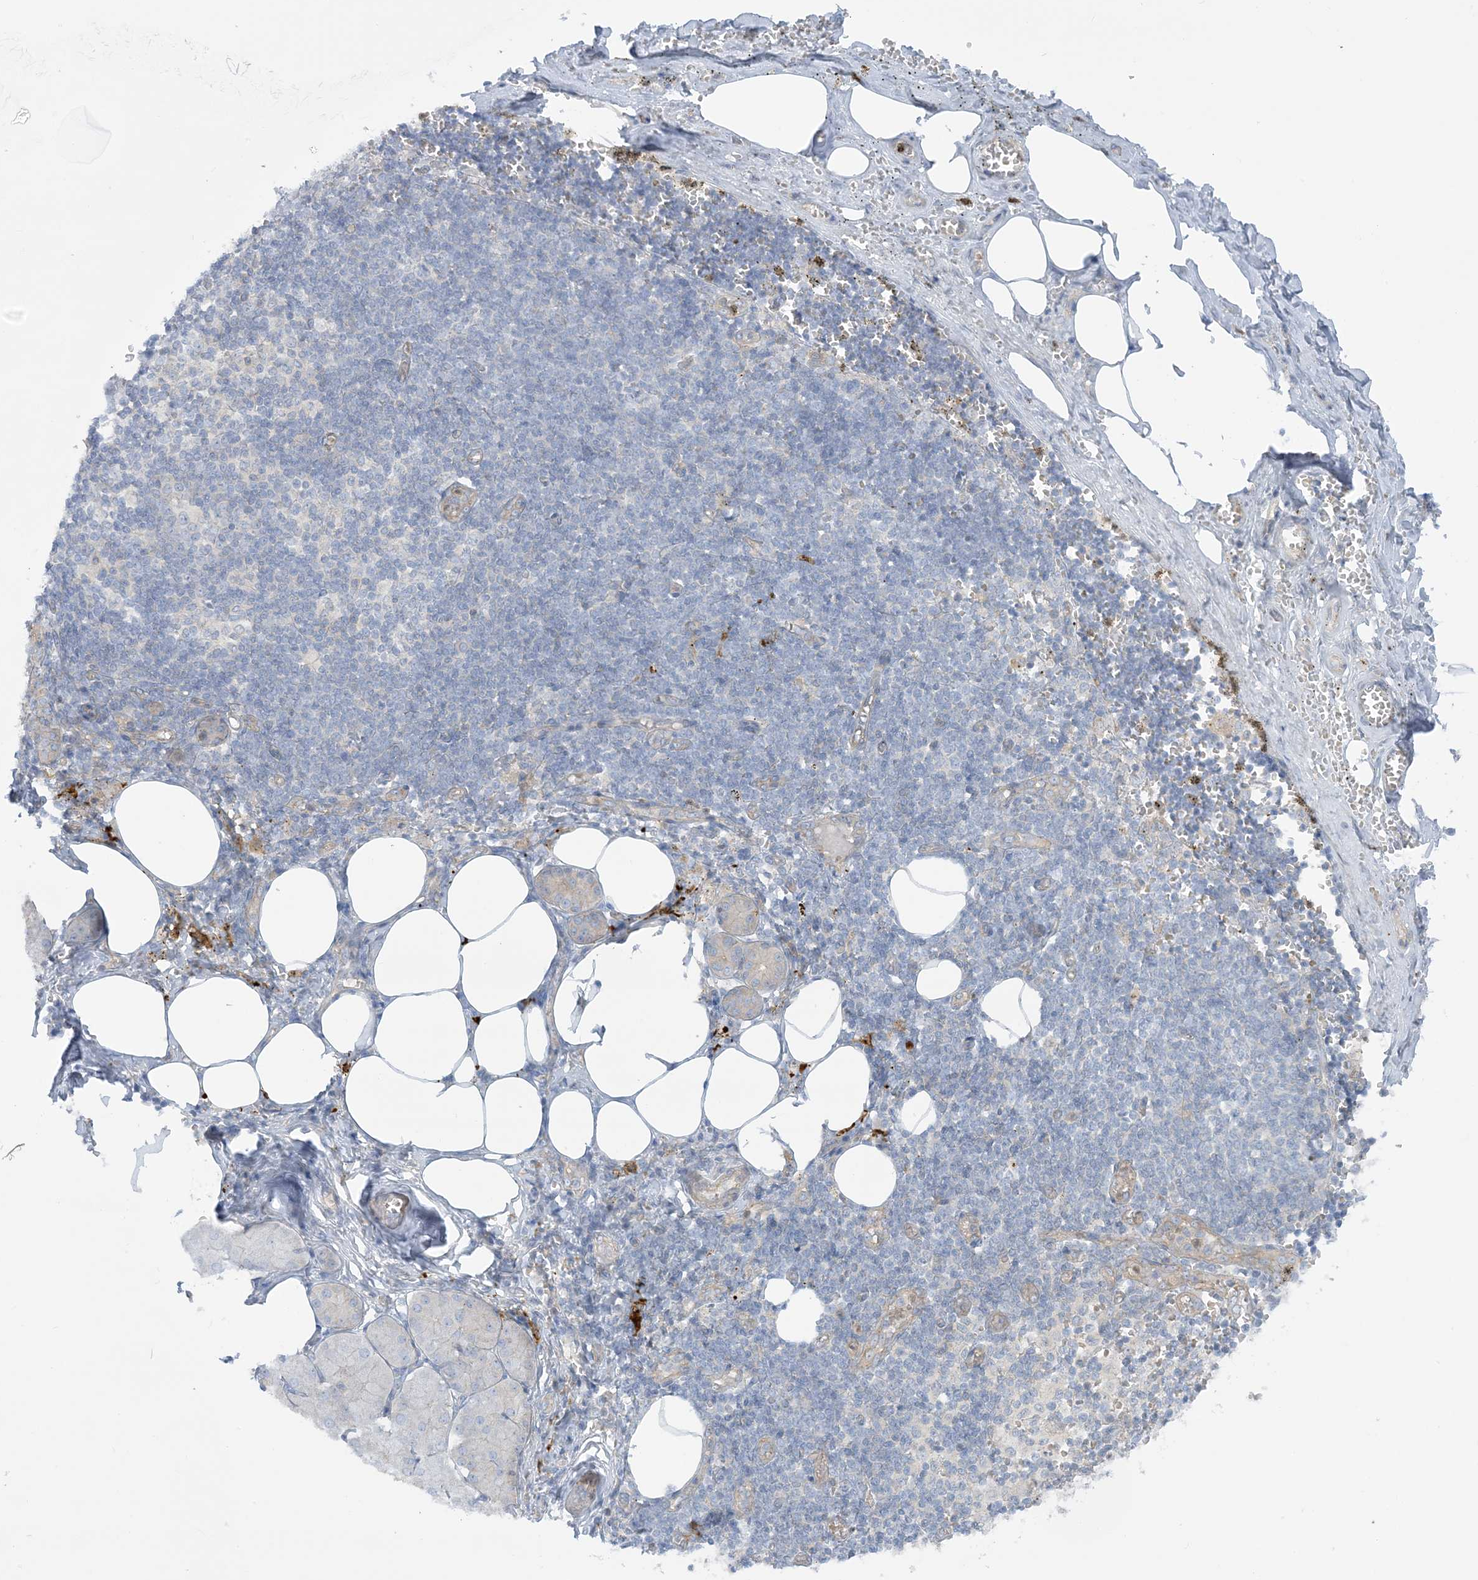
{"staining": {"intensity": "moderate", "quantity": "<25%", "location": "cytoplasmic/membranous"}, "tissue": "salivary gland", "cell_type": "Glandular cells", "image_type": "normal", "snomed": [{"axis": "morphology", "description": "Normal tissue, NOS"}, {"axis": "topography", "description": "Salivary gland"}], "caption": "Salivary gland stained for a protein exhibits moderate cytoplasmic/membranous positivity in glandular cells. The protein is shown in brown color, while the nuclei are stained blue.", "gene": "ICMT", "patient": {"sex": "male", "age": 62}}